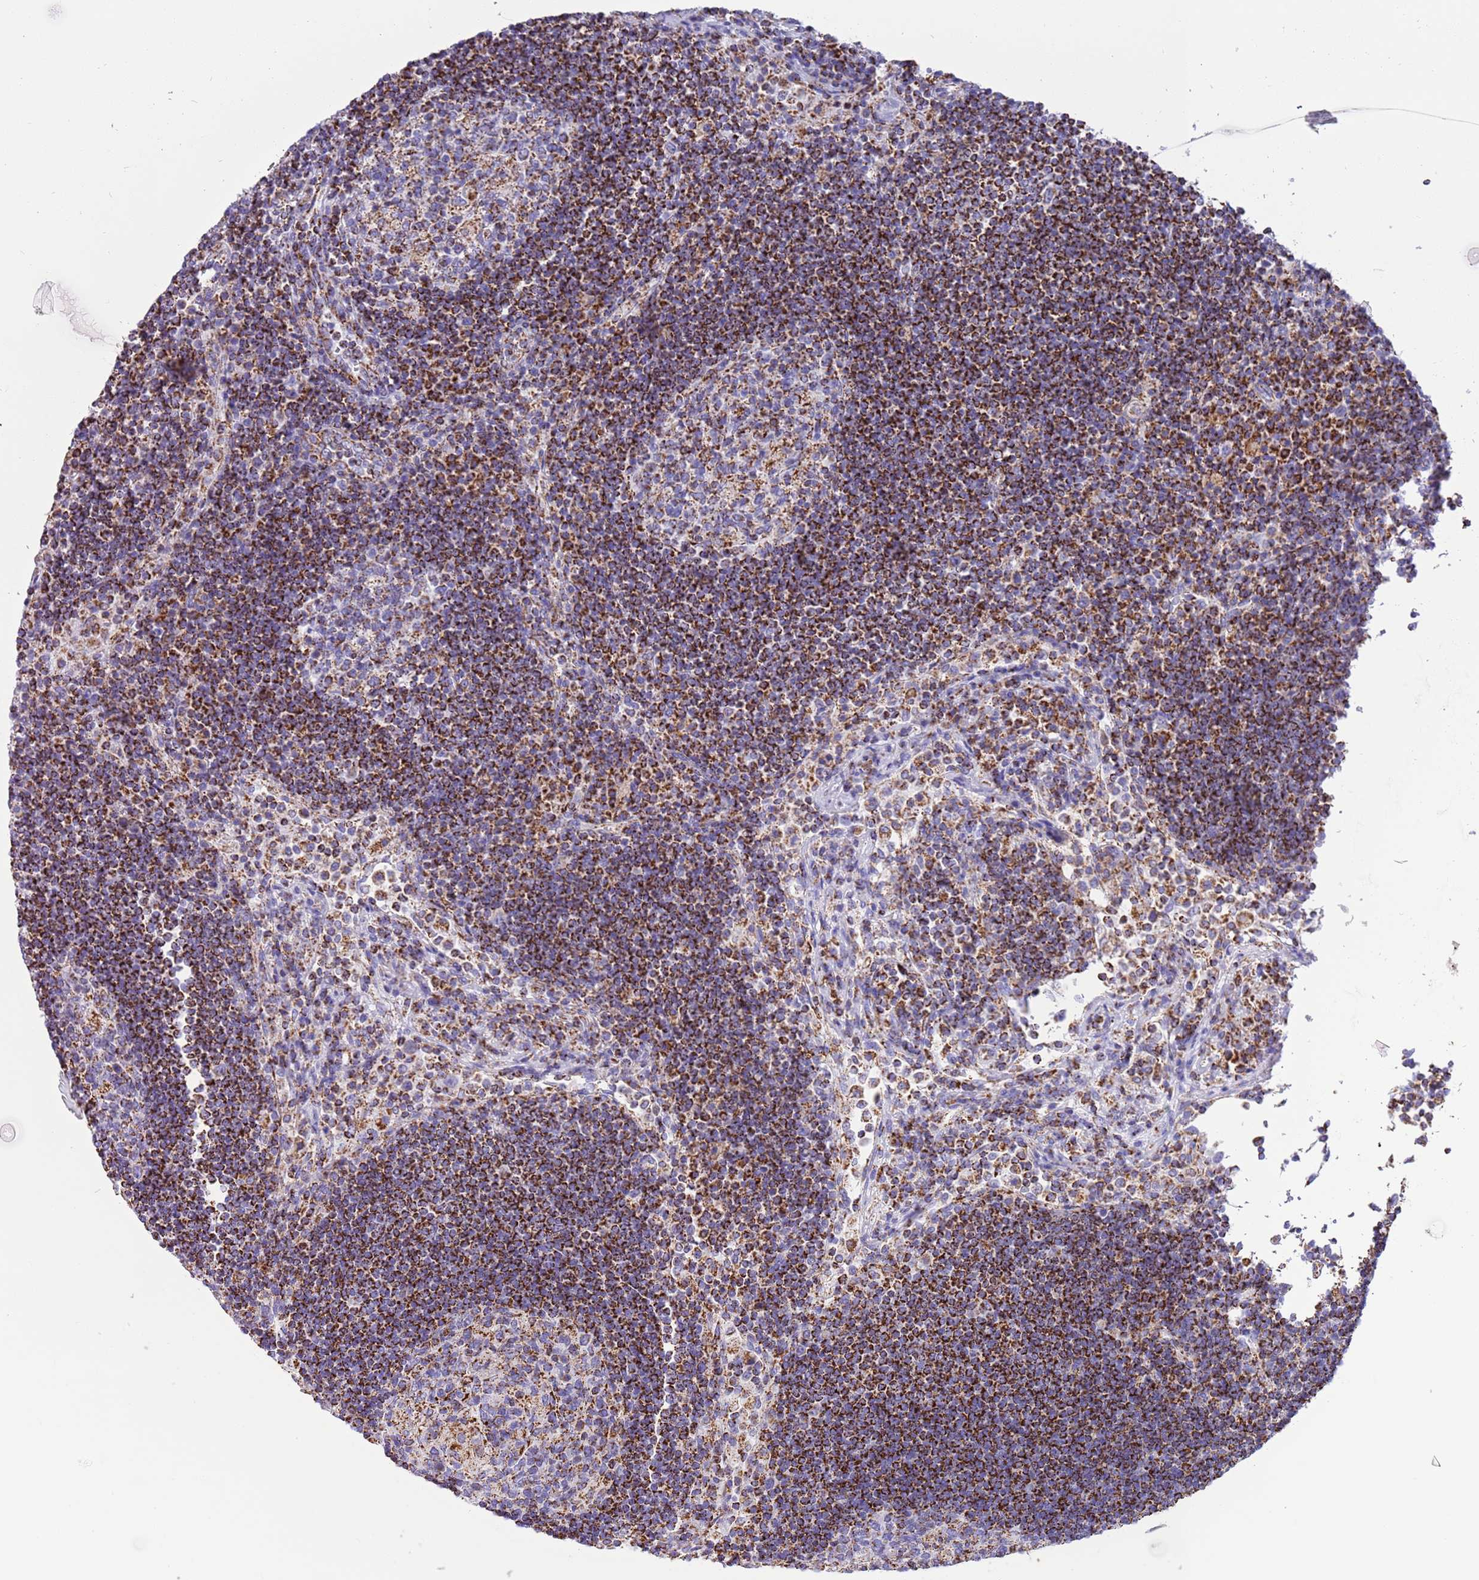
{"staining": {"intensity": "moderate", "quantity": ">75%", "location": "cytoplasmic/membranous"}, "tissue": "lymph node", "cell_type": "Germinal center cells", "image_type": "normal", "snomed": [{"axis": "morphology", "description": "Normal tissue, NOS"}, {"axis": "topography", "description": "Lymph node"}], "caption": "Germinal center cells demonstrate medium levels of moderate cytoplasmic/membranous positivity in approximately >75% of cells in benign lymph node.", "gene": "SUCLG2", "patient": {"sex": "female", "age": 53}}